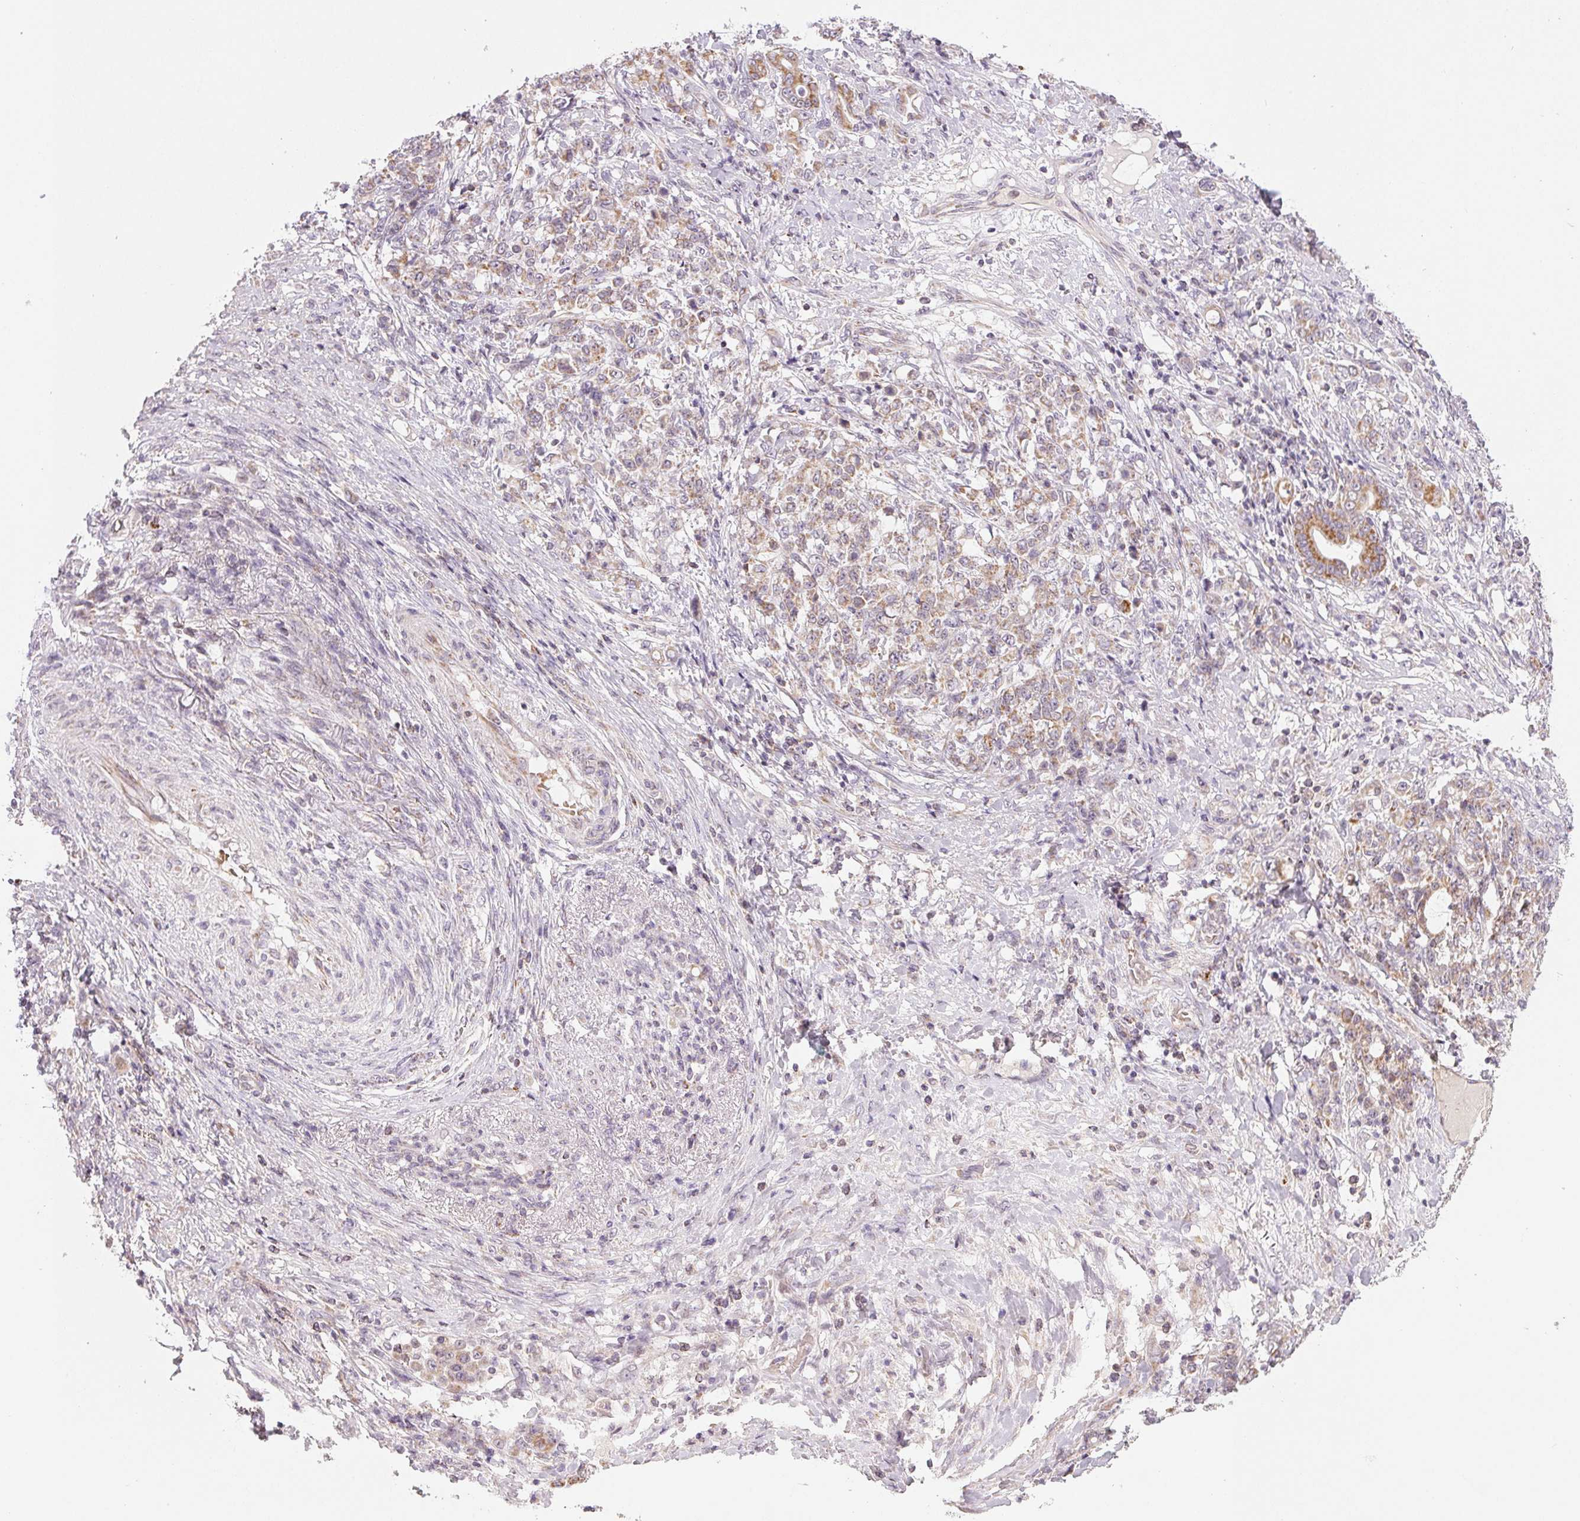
{"staining": {"intensity": "moderate", "quantity": "25%-75%", "location": "cytoplasmic/membranous"}, "tissue": "stomach cancer", "cell_type": "Tumor cells", "image_type": "cancer", "snomed": [{"axis": "morphology", "description": "Adenocarcinoma, NOS"}, {"axis": "topography", "description": "Stomach"}], "caption": "This image shows stomach adenocarcinoma stained with IHC to label a protein in brown. The cytoplasmic/membranous of tumor cells show moderate positivity for the protein. Nuclei are counter-stained blue.", "gene": "HINT2", "patient": {"sex": "female", "age": 79}}